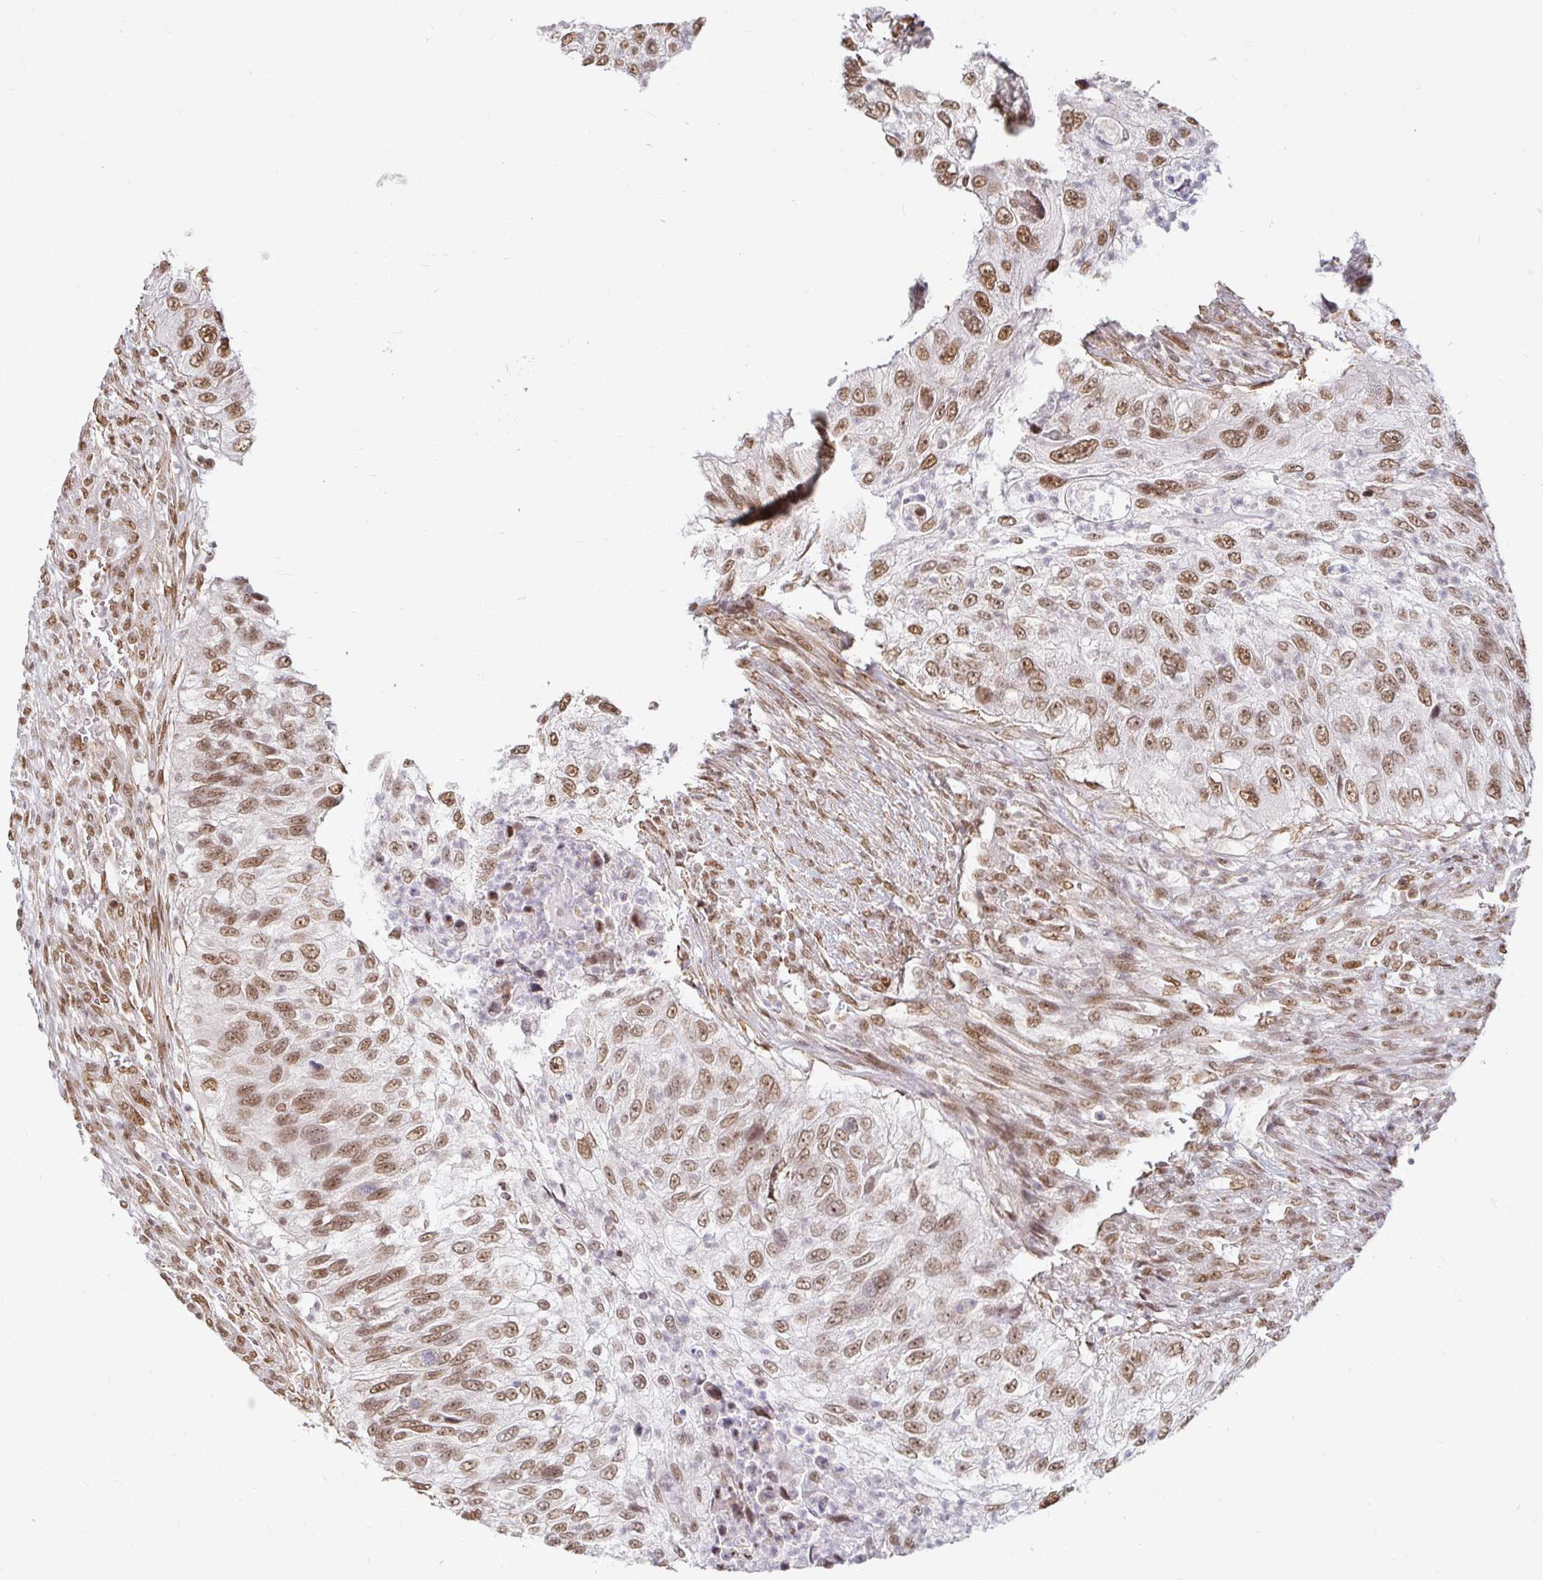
{"staining": {"intensity": "moderate", "quantity": ">75%", "location": "nuclear"}, "tissue": "urothelial cancer", "cell_type": "Tumor cells", "image_type": "cancer", "snomed": [{"axis": "morphology", "description": "Urothelial carcinoma, High grade"}, {"axis": "topography", "description": "Urinary bladder"}], "caption": "Urothelial cancer stained for a protein (brown) displays moderate nuclear positive staining in about >75% of tumor cells.", "gene": "HNRNPU", "patient": {"sex": "female", "age": 60}}